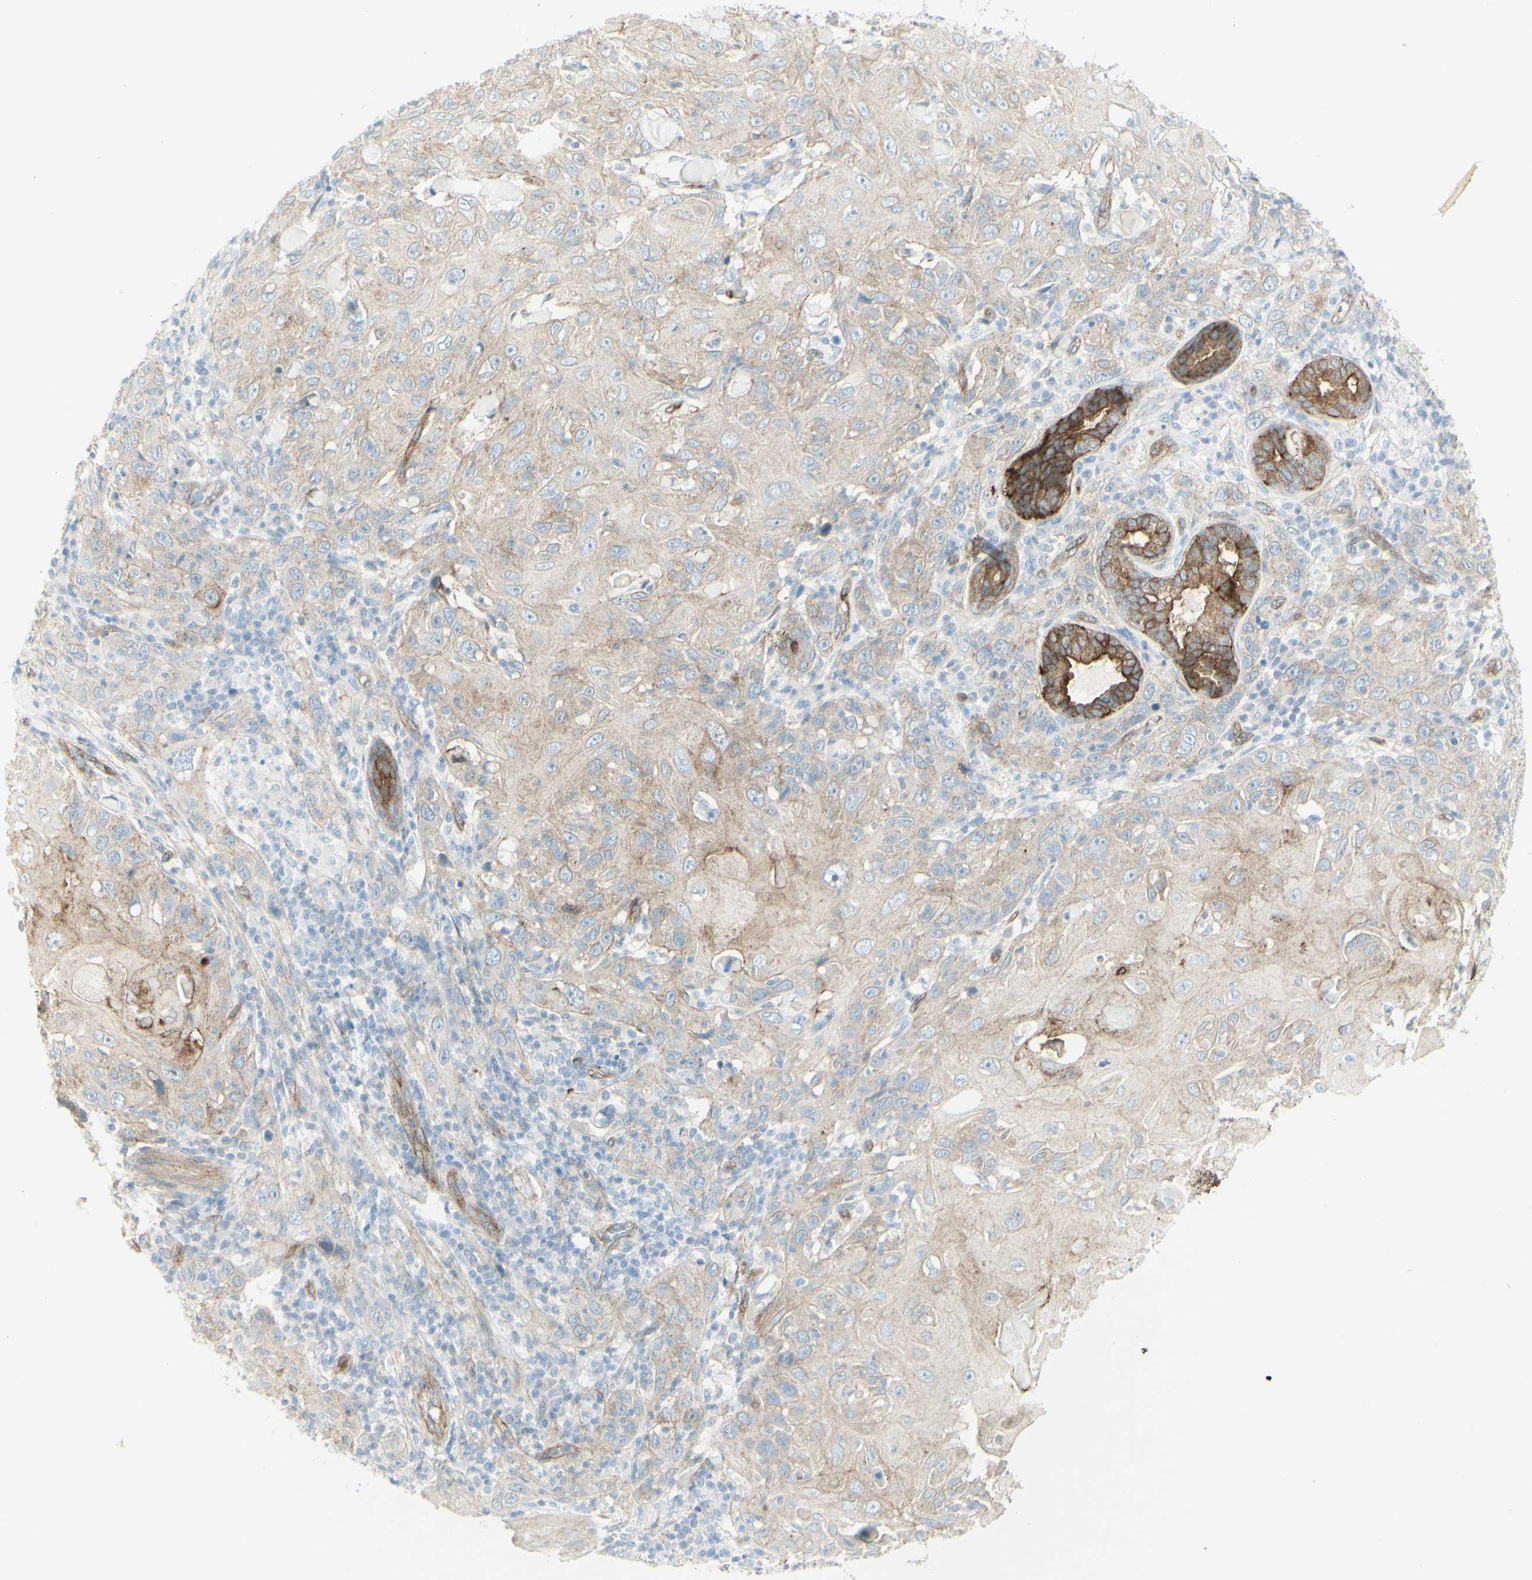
{"staining": {"intensity": "moderate", "quantity": "25%-75%", "location": "cytoplasmic/membranous"}, "tissue": "skin cancer", "cell_type": "Tumor cells", "image_type": "cancer", "snomed": [{"axis": "morphology", "description": "Squamous cell carcinoma, NOS"}, {"axis": "topography", "description": "Skin"}], "caption": "Squamous cell carcinoma (skin) stained with immunohistochemistry (IHC) exhibits moderate cytoplasmic/membranous positivity in about 25%-75% of tumor cells. (DAB (3,3'-diaminobenzidine) IHC, brown staining for protein, blue staining for nuclei).", "gene": "MYO6", "patient": {"sex": "female", "age": 88}}